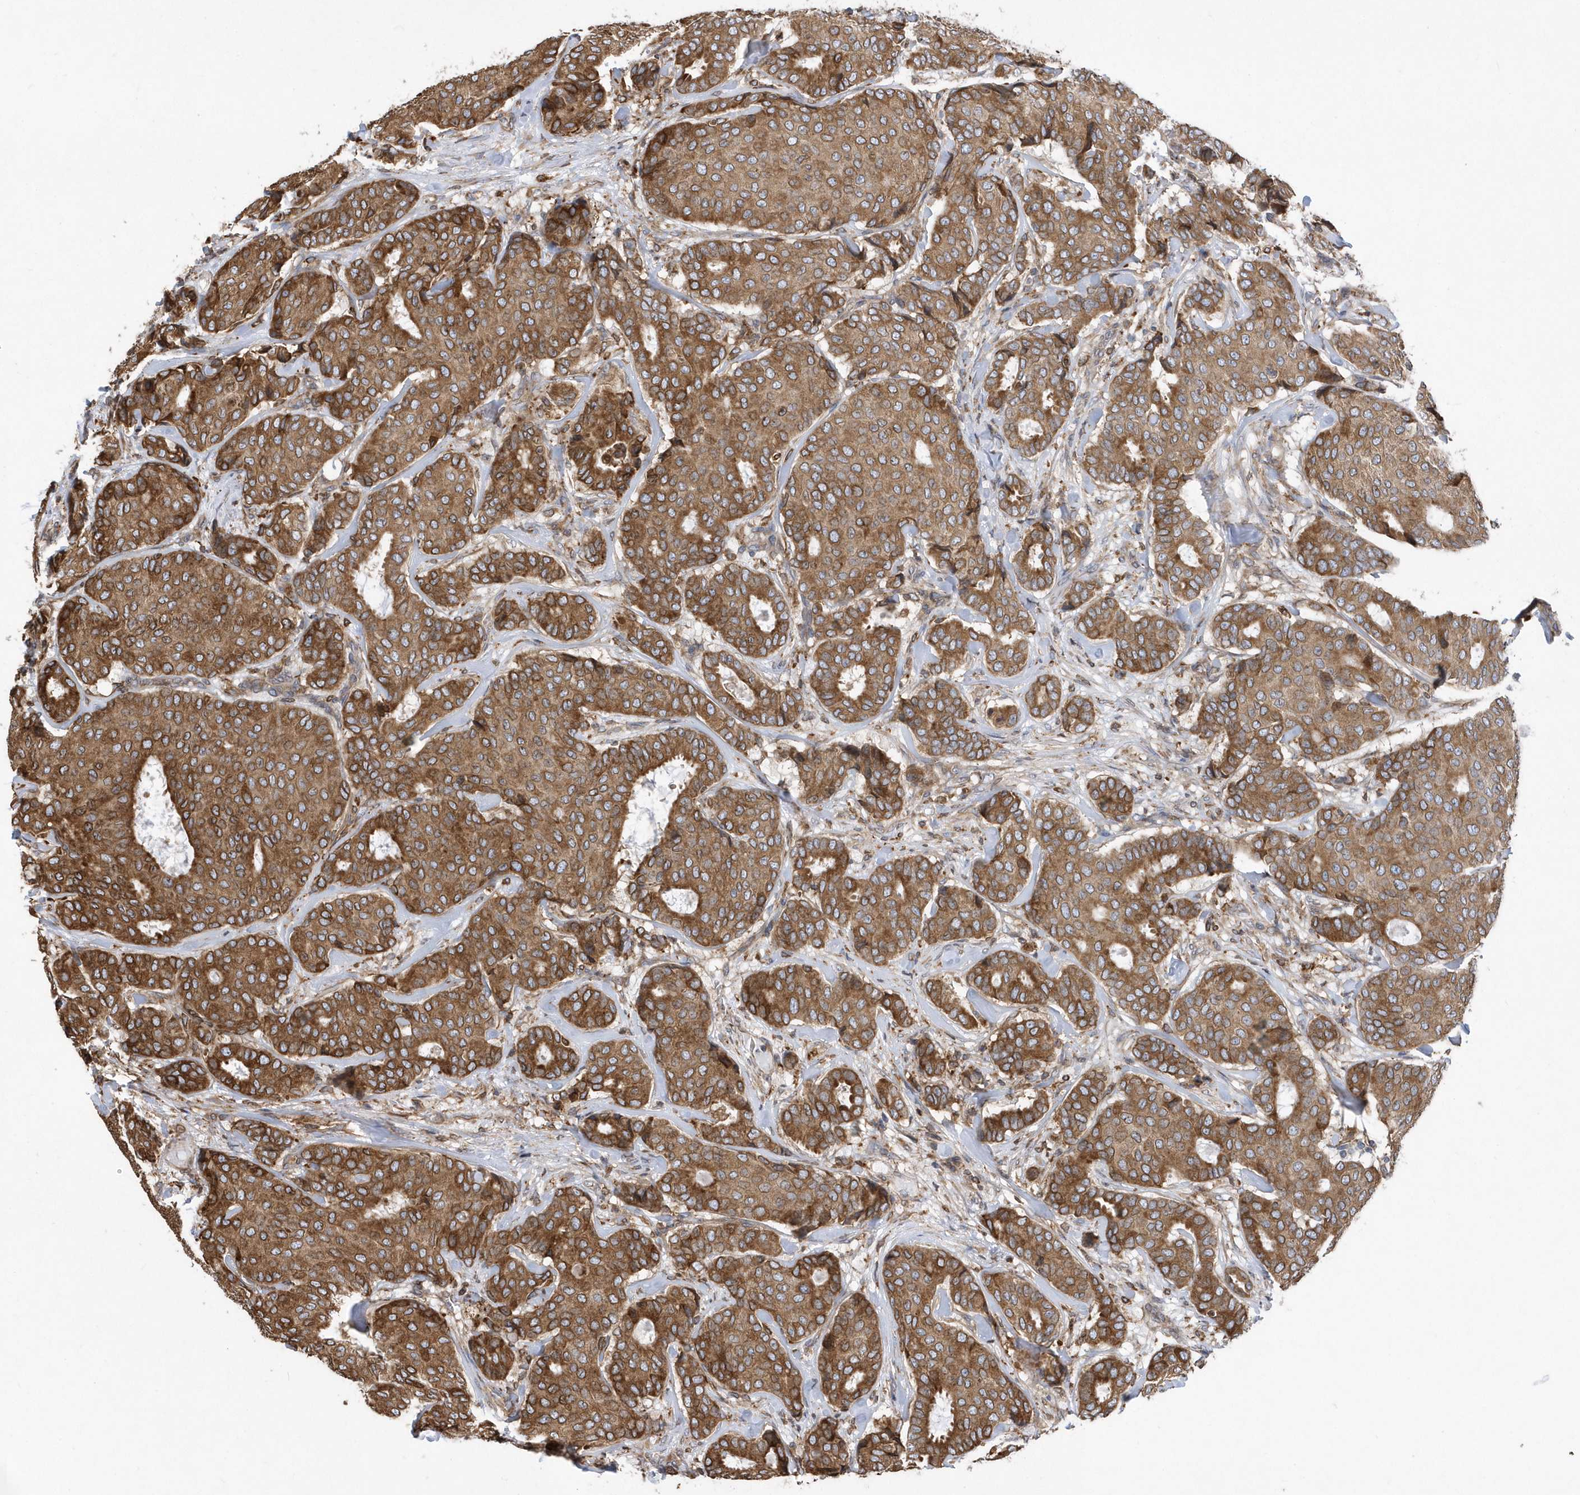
{"staining": {"intensity": "moderate", "quantity": ">75%", "location": "cytoplasmic/membranous"}, "tissue": "breast cancer", "cell_type": "Tumor cells", "image_type": "cancer", "snomed": [{"axis": "morphology", "description": "Duct carcinoma"}, {"axis": "topography", "description": "Breast"}], "caption": "Immunohistochemistry of infiltrating ductal carcinoma (breast) shows medium levels of moderate cytoplasmic/membranous expression in about >75% of tumor cells.", "gene": "VAMP7", "patient": {"sex": "female", "age": 75}}